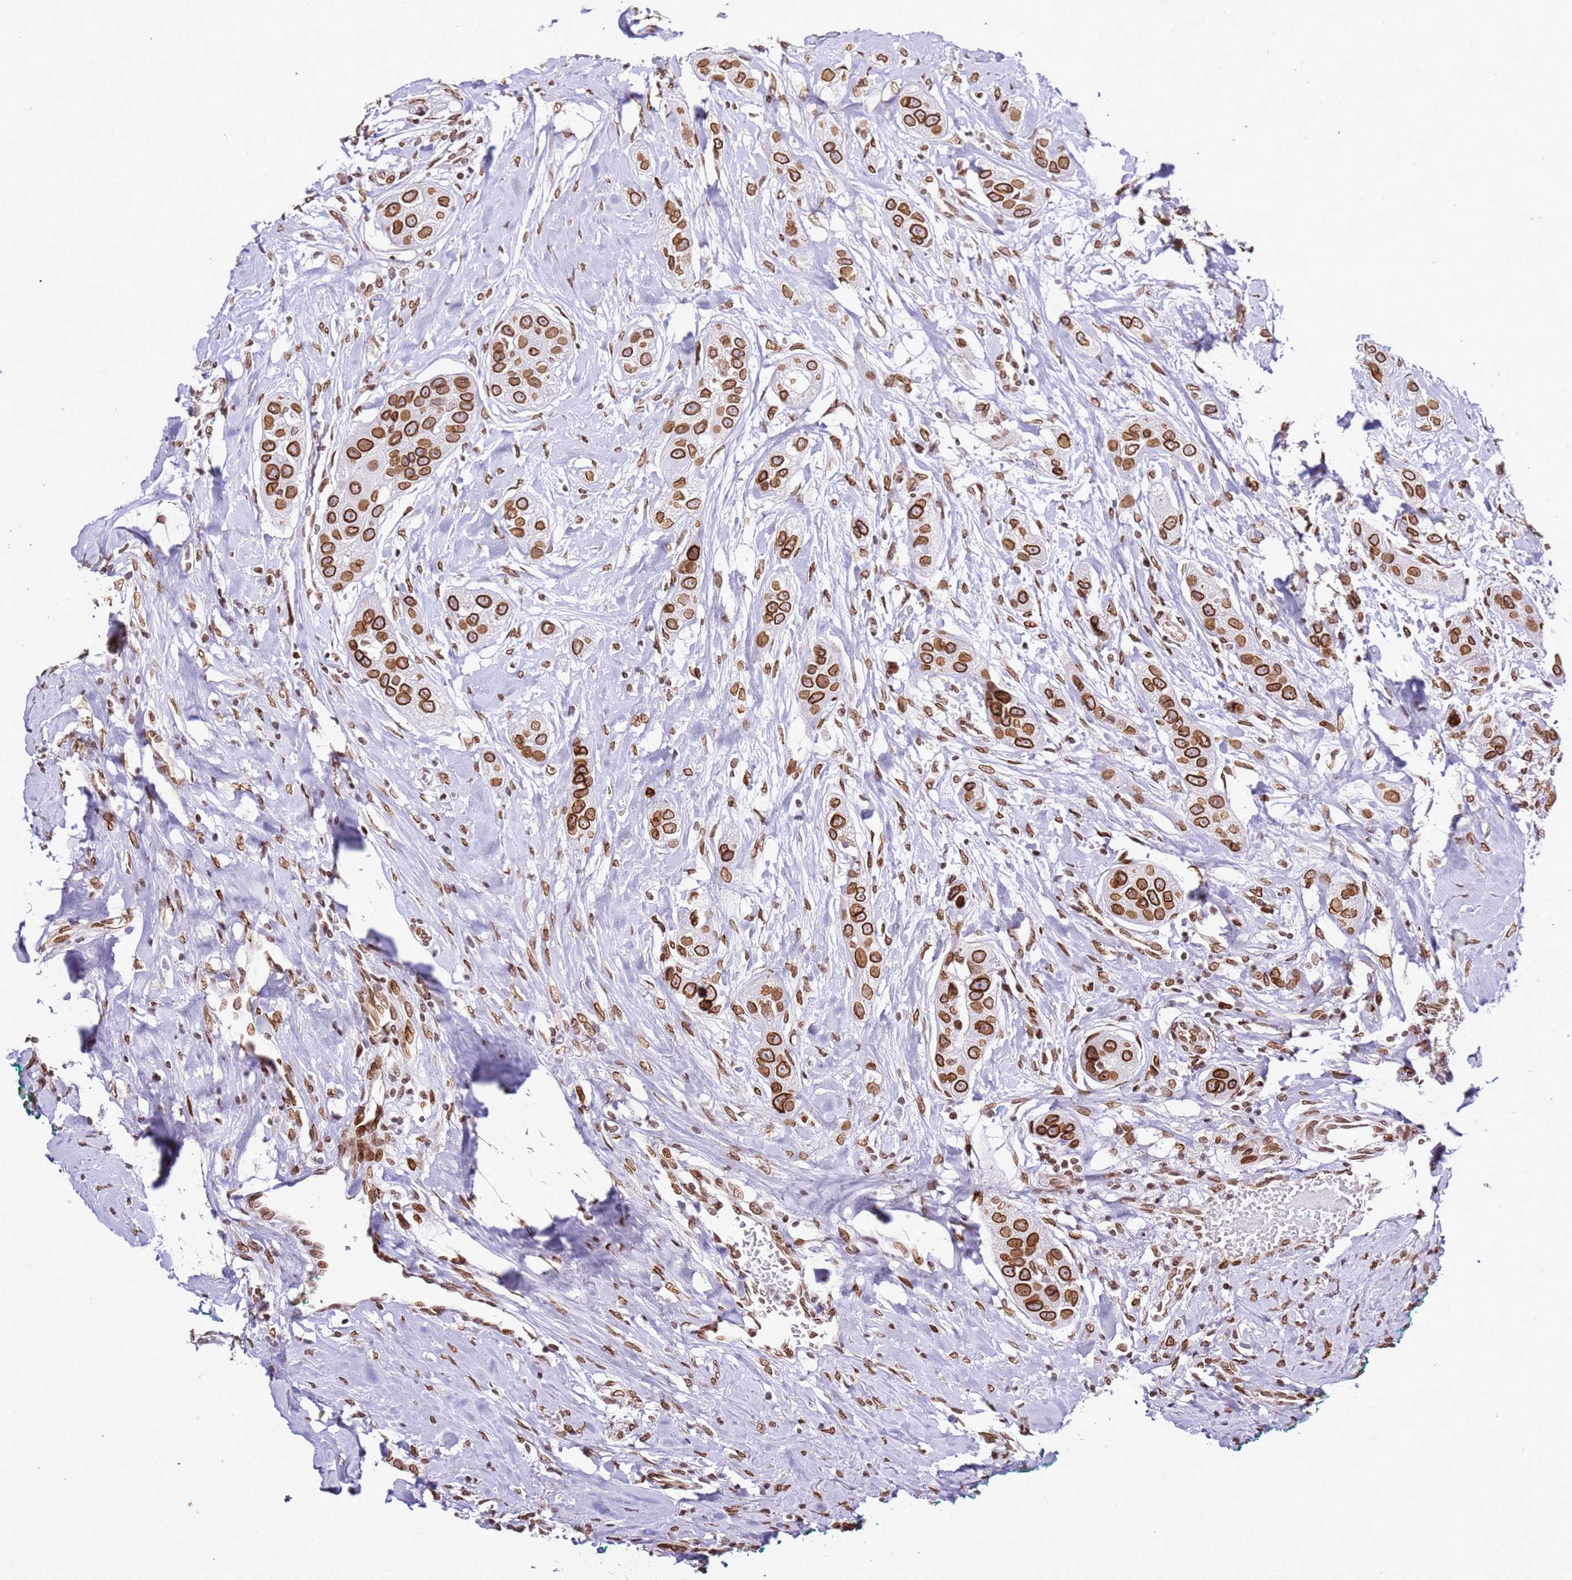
{"staining": {"intensity": "strong", "quantity": ">75%", "location": "cytoplasmic/membranous,nuclear"}, "tissue": "head and neck cancer", "cell_type": "Tumor cells", "image_type": "cancer", "snomed": [{"axis": "morphology", "description": "Normal tissue, NOS"}, {"axis": "morphology", "description": "Squamous cell carcinoma, NOS"}, {"axis": "topography", "description": "Skeletal muscle"}, {"axis": "topography", "description": "Head-Neck"}], "caption": "This micrograph reveals immunohistochemistry (IHC) staining of head and neck cancer (squamous cell carcinoma), with high strong cytoplasmic/membranous and nuclear staining in approximately >75% of tumor cells.", "gene": "POU6F1", "patient": {"sex": "male", "age": 51}}